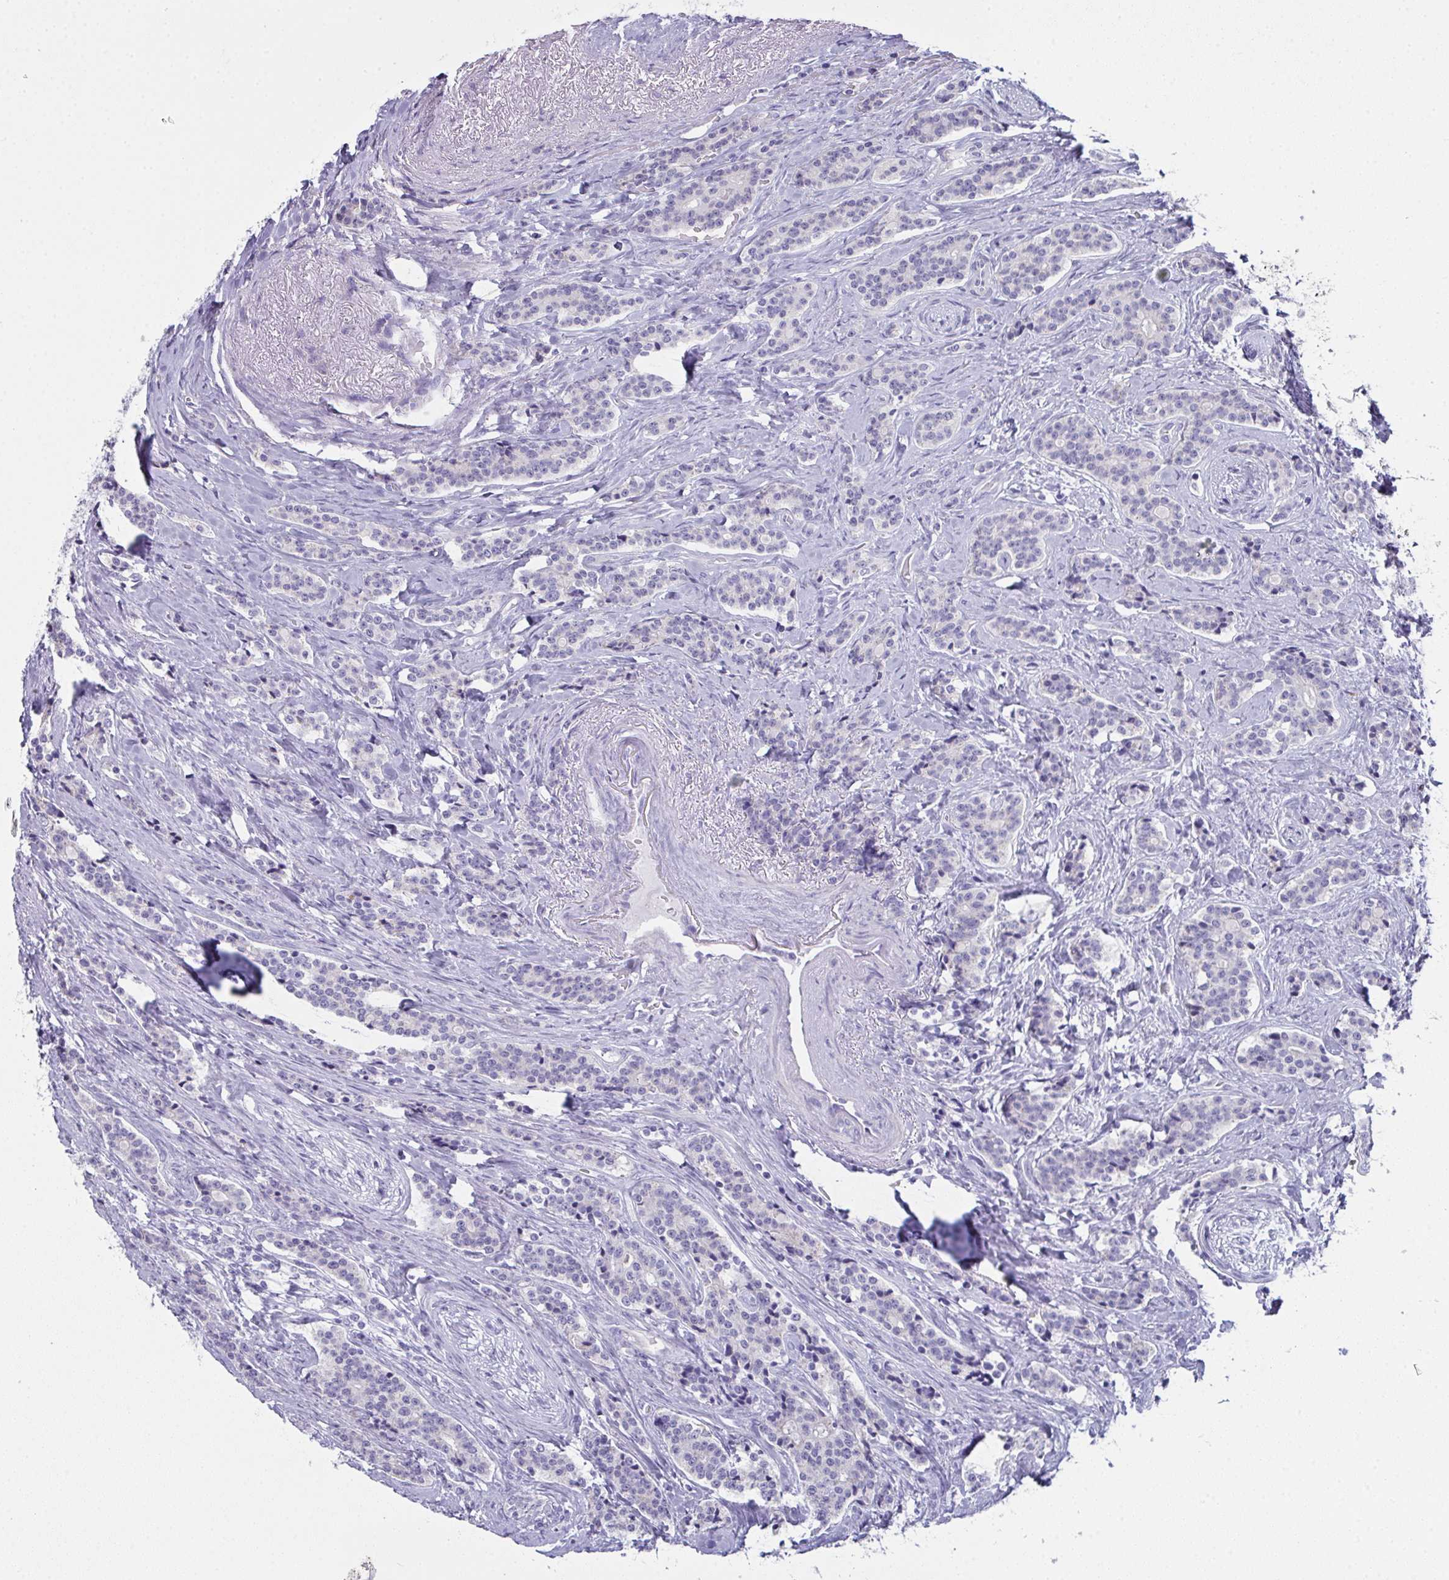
{"staining": {"intensity": "negative", "quantity": "none", "location": "none"}, "tissue": "carcinoid", "cell_type": "Tumor cells", "image_type": "cancer", "snomed": [{"axis": "morphology", "description": "Carcinoid, malignant, NOS"}, {"axis": "topography", "description": "Small intestine"}], "caption": "DAB immunohistochemical staining of carcinoid shows no significant positivity in tumor cells.", "gene": "TEX19", "patient": {"sex": "female", "age": 73}}